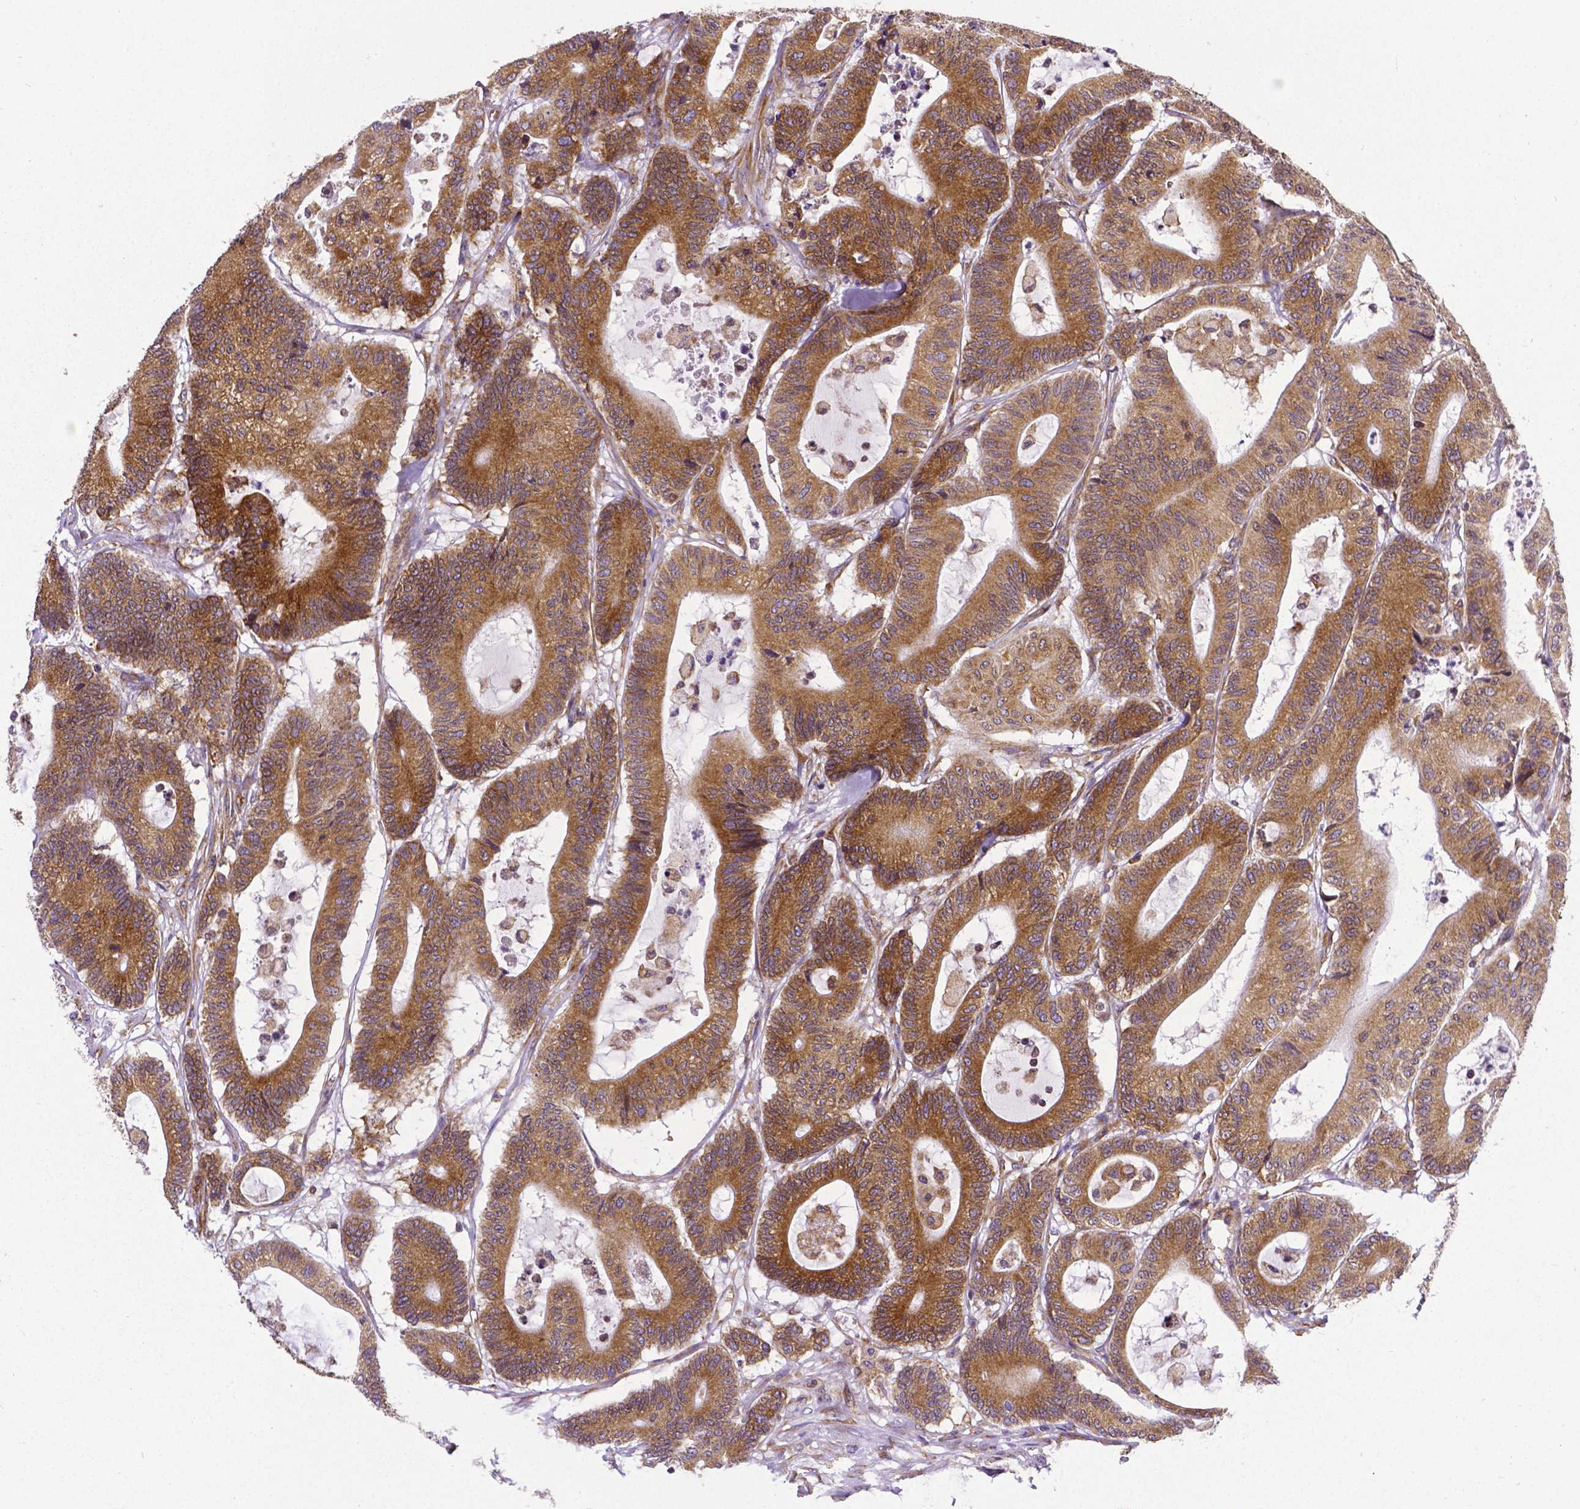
{"staining": {"intensity": "strong", "quantity": ">75%", "location": "cytoplasmic/membranous"}, "tissue": "colorectal cancer", "cell_type": "Tumor cells", "image_type": "cancer", "snomed": [{"axis": "morphology", "description": "Adenocarcinoma, NOS"}, {"axis": "topography", "description": "Colon"}], "caption": "A brown stain shows strong cytoplasmic/membranous staining of a protein in colorectal cancer tumor cells. Nuclei are stained in blue.", "gene": "MTDH", "patient": {"sex": "female", "age": 84}}